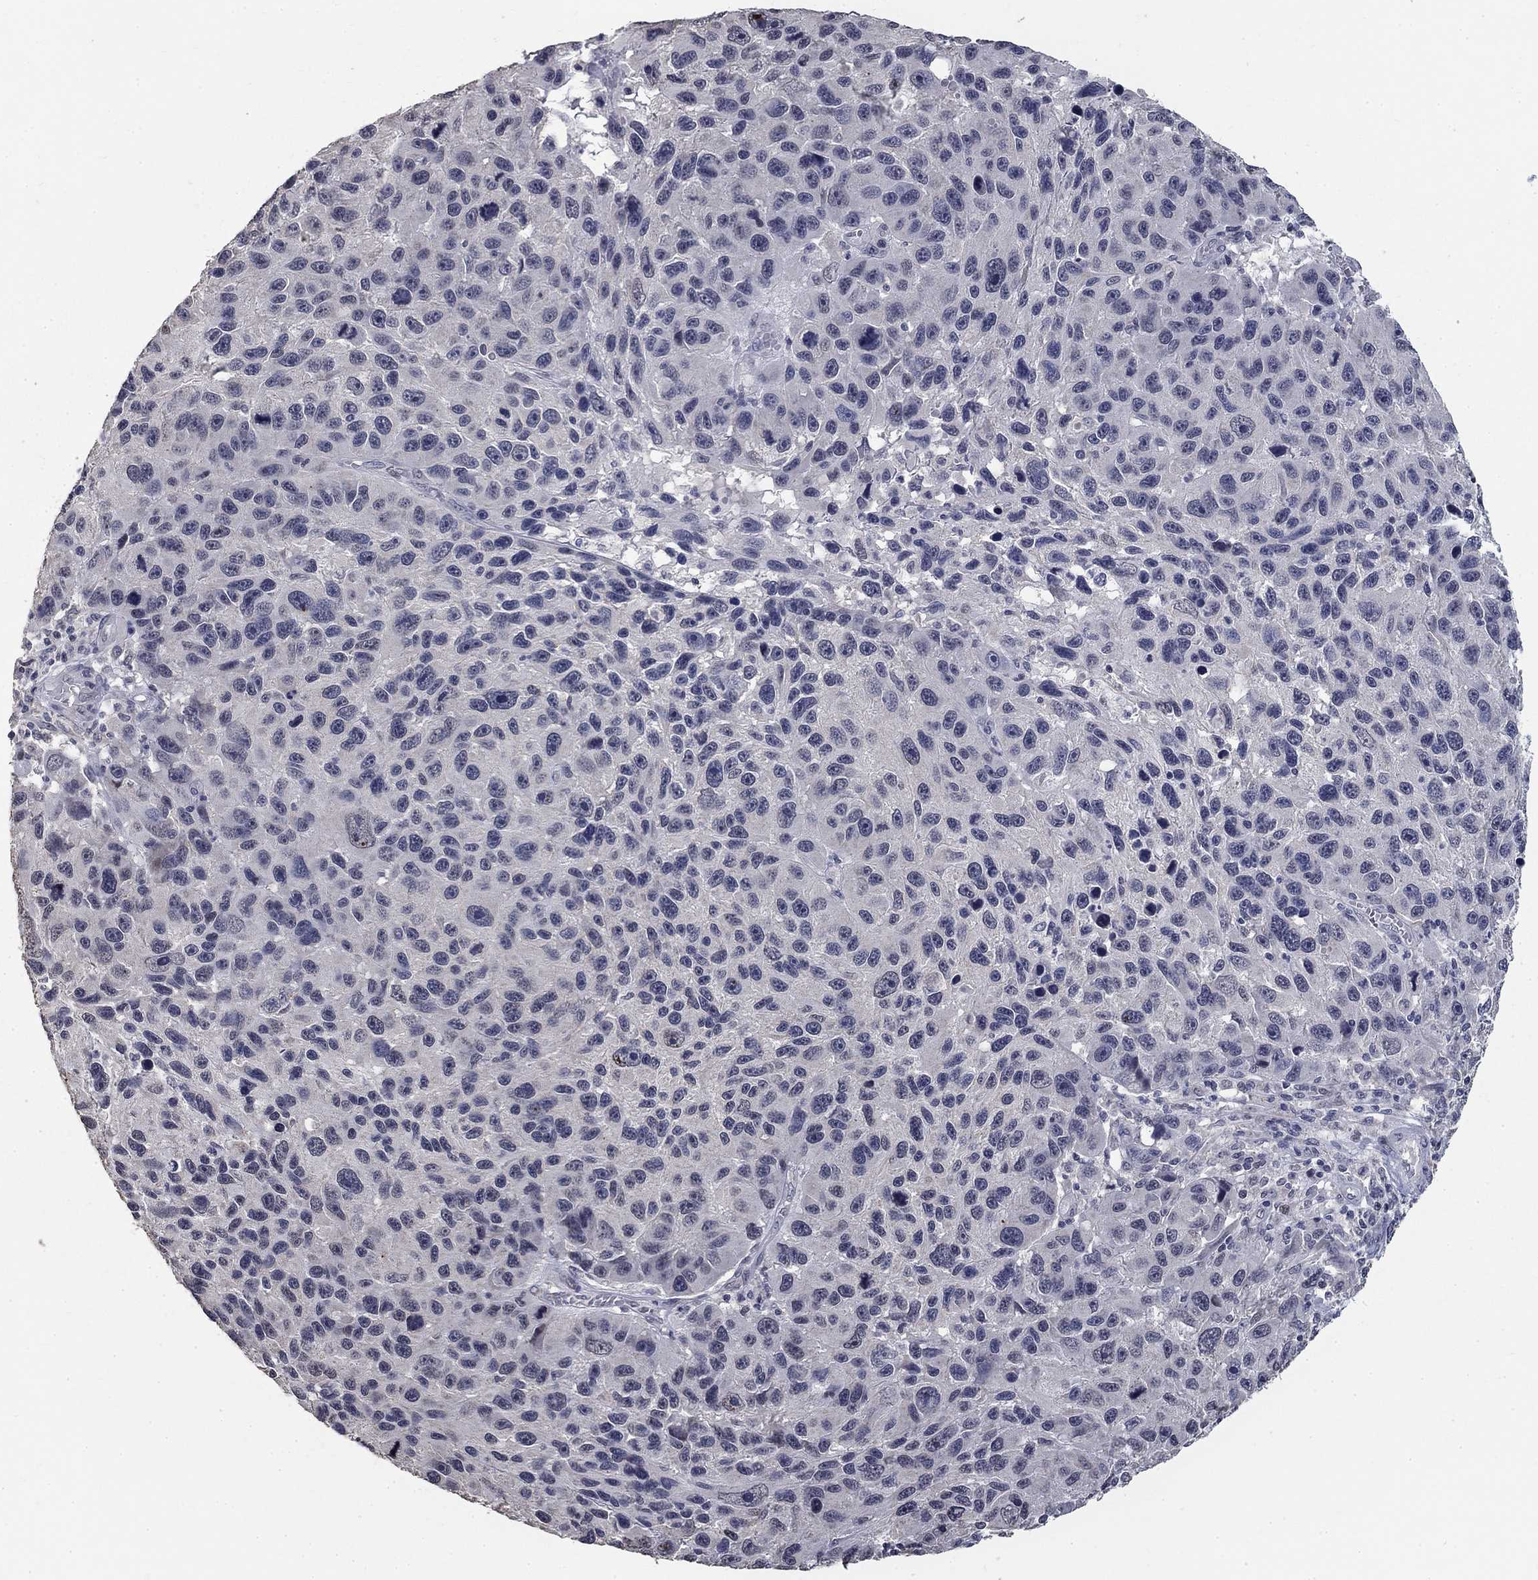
{"staining": {"intensity": "negative", "quantity": "none", "location": "none"}, "tissue": "melanoma", "cell_type": "Tumor cells", "image_type": "cancer", "snomed": [{"axis": "morphology", "description": "Malignant melanoma, NOS"}, {"axis": "topography", "description": "Skin"}], "caption": "Photomicrograph shows no protein expression in tumor cells of melanoma tissue.", "gene": "SPATA33", "patient": {"sex": "male", "age": 53}}